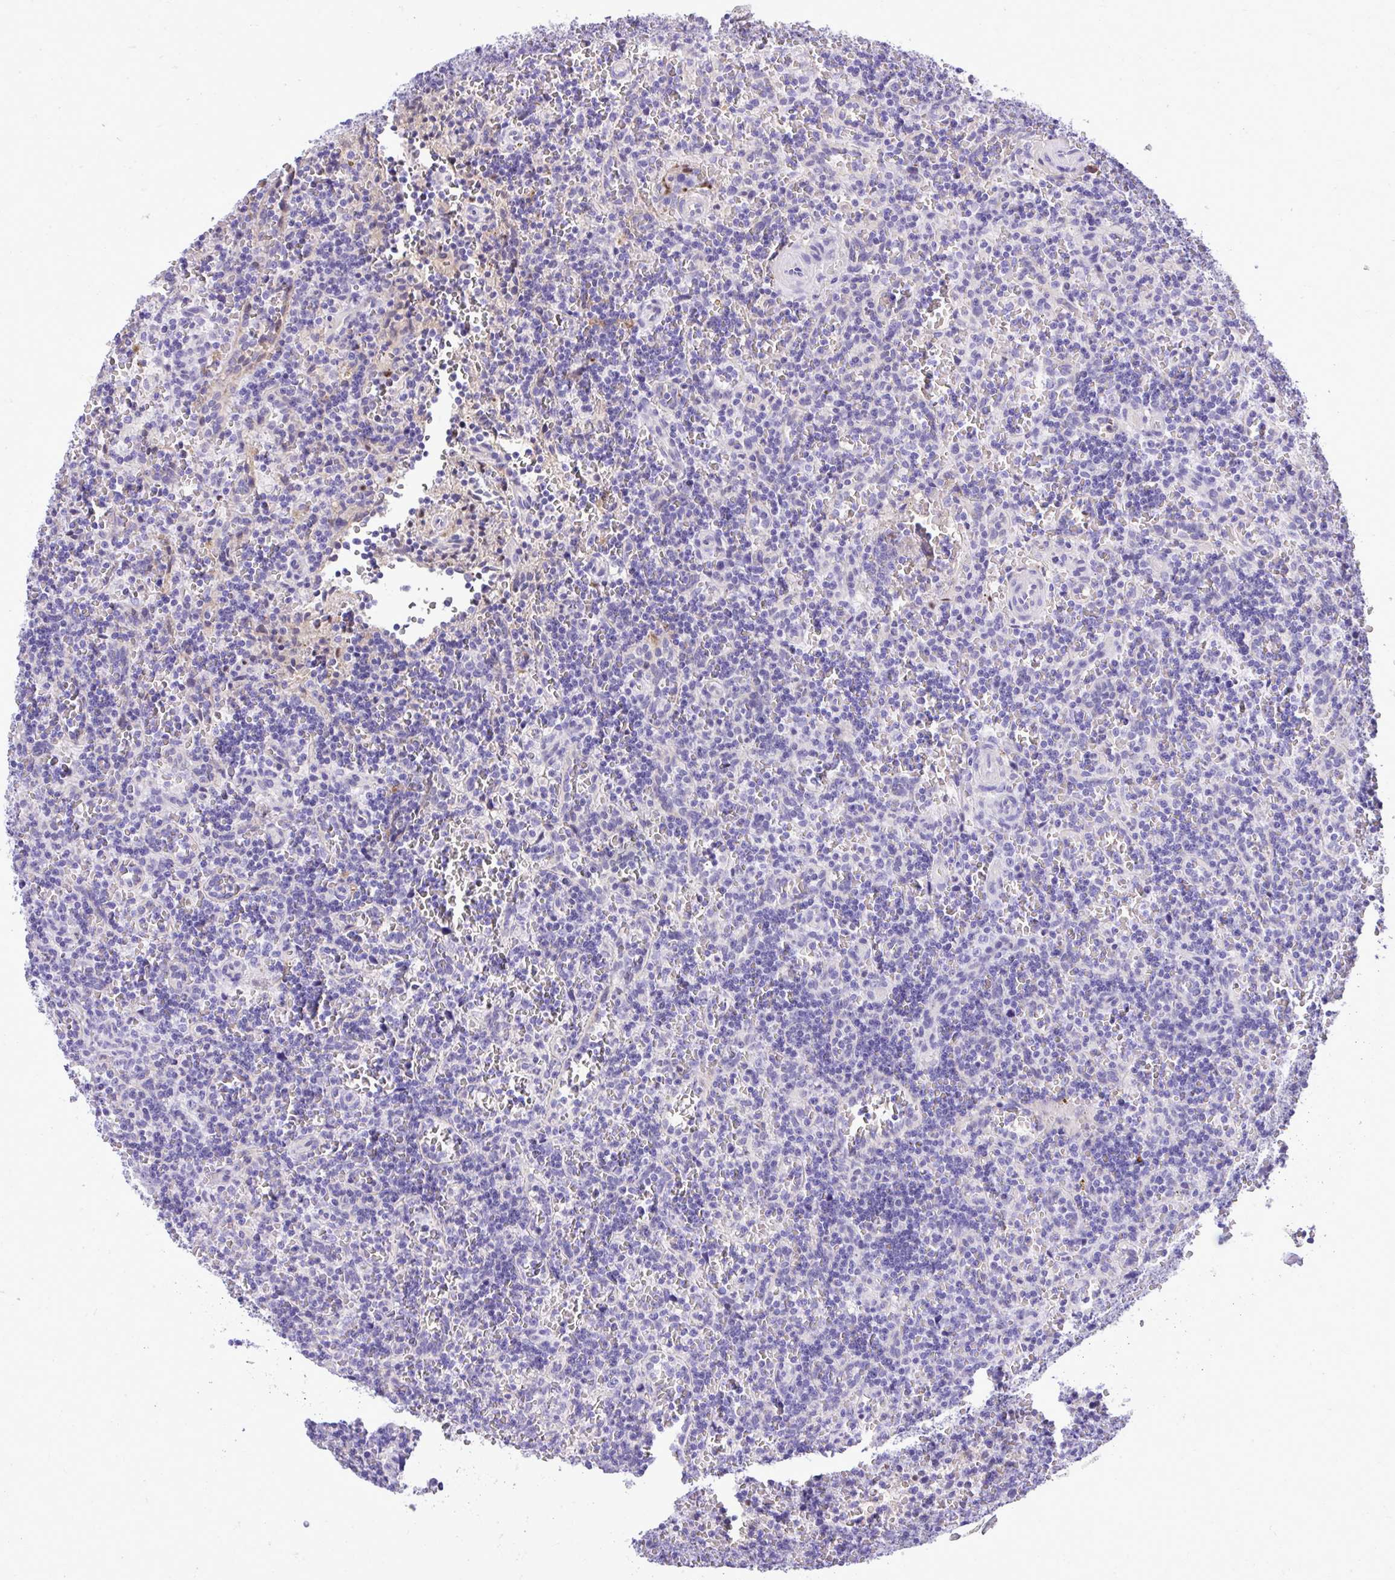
{"staining": {"intensity": "negative", "quantity": "none", "location": "none"}, "tissue": "lymphoma", "cell_type": "Tumor cells", "image_type": "cancer", "snomed": [{"axis": "morphology", "description": "Malignant lymphoma, non-Hodgkin's type, Low grade"}, {"axis": "topography", "description": "Spleen"}], "caption": "Human lymphoma stained for a protein using immunohistochemistry reveals no positivity in tumor cells.", "gene": "HRG", "patient": {"sex": "male", "age": 73}}